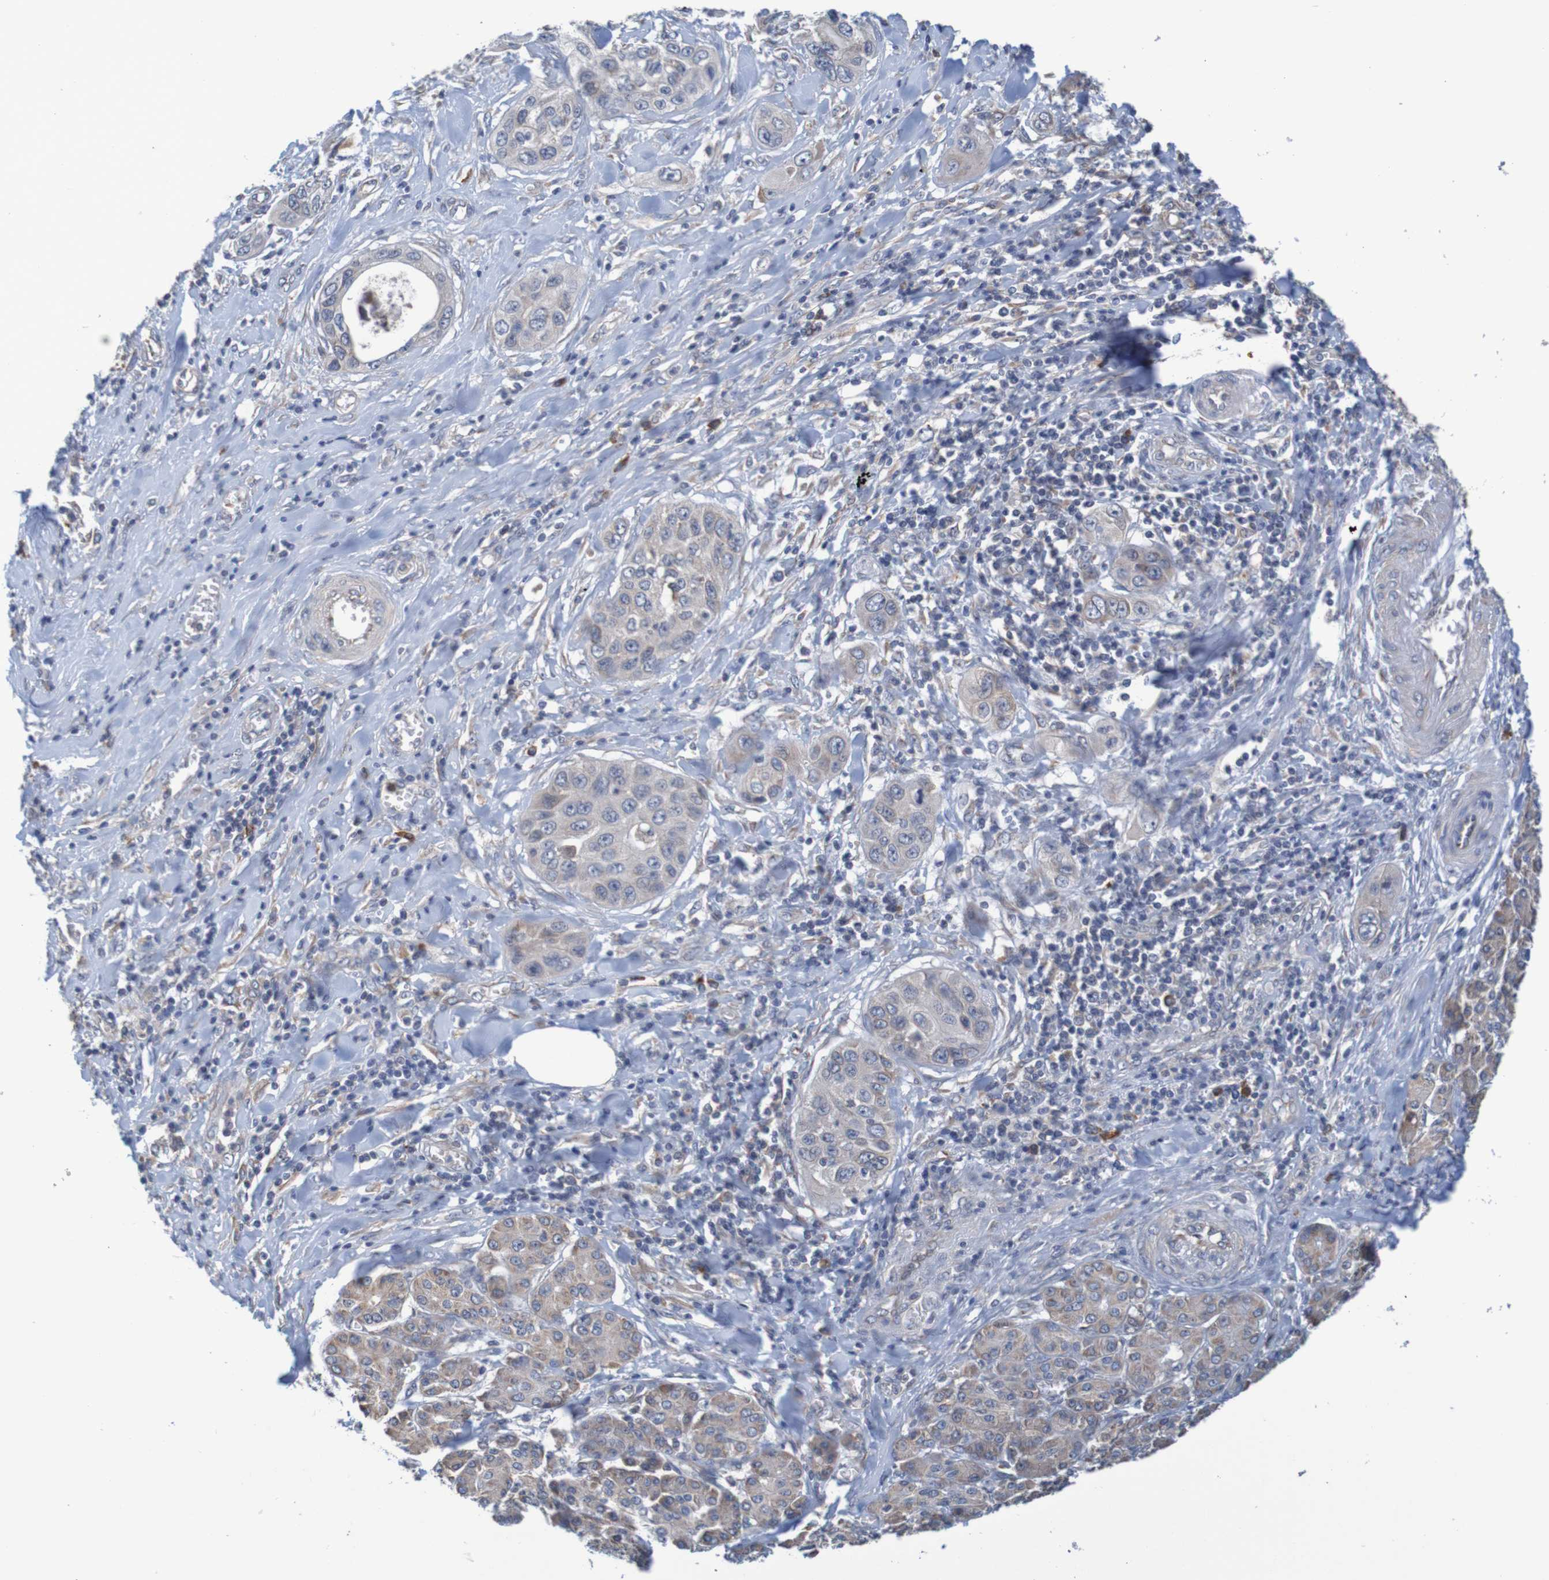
{"staining": {"intensity": "weak", "quantity": ">75%", "location": "cytoplasmic/membranous"}, "tissue": "pancreatic cancer", "cell_type": "Tumor cells", "image_type": "cancer", "snomed": [{"axis": "morphology", "description": "Adenocarcinoma, NOS"}, {"axis": "topography", "description": "Pancreas"}], "caption": "Adenocarcinoma (pancreatic) stained for a protein (brown) shows weak cytoplasmic/membranous positive positivity in about >75% of tumor cells.", "gene": "CLDN18", "patient": {"sex": "female", "age": 70}}